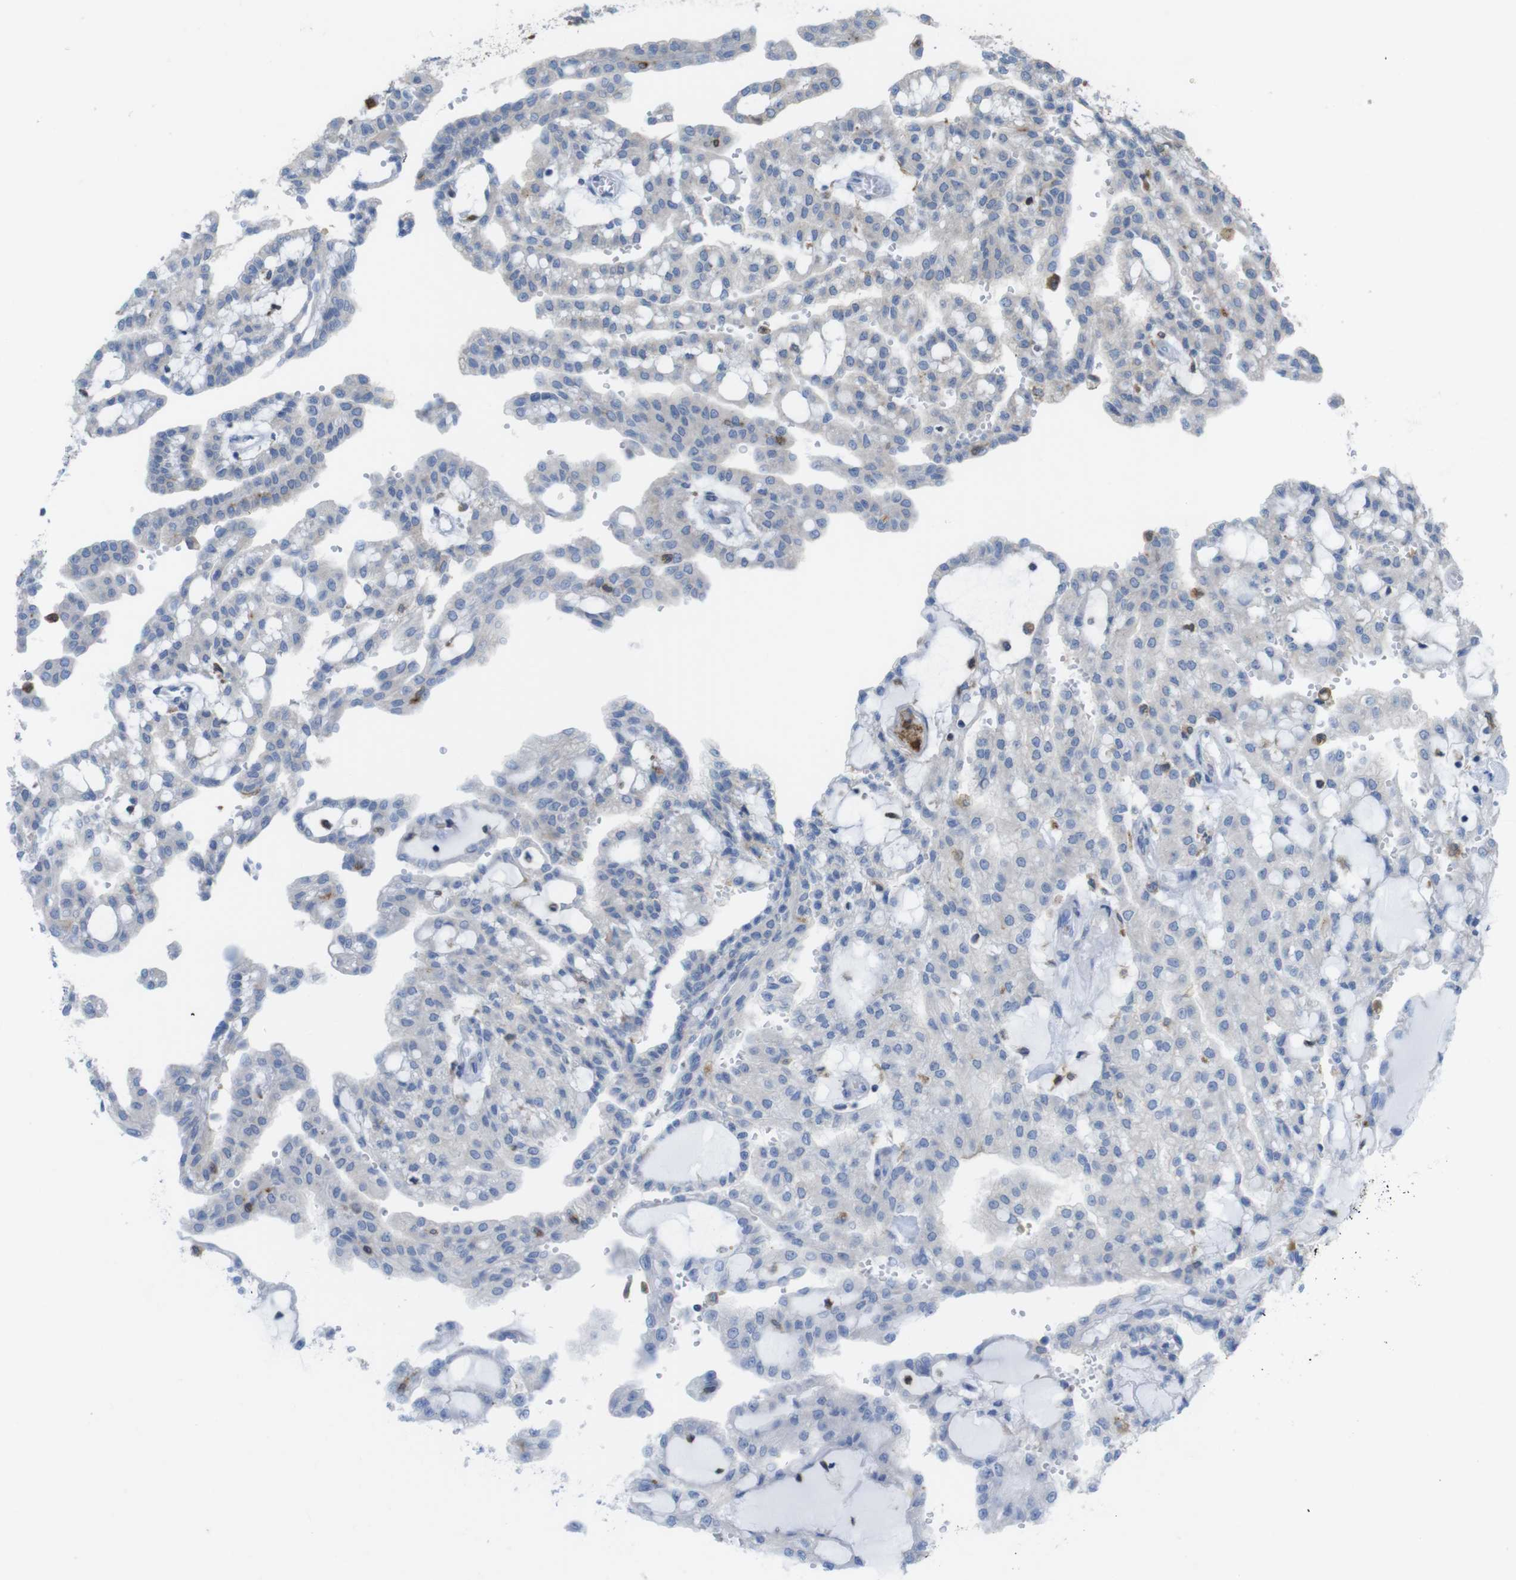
{"staining": {"intensity": "moderate", "quantity": "<25%", "location": "cytoplasmic/membranous"}, "tissue": "renal cancer", "cell_type": "Tumor cells", "image_type": "cancer", "snomed": [{"axis": "morphology", "description": "Adenocarcinoma, NOS"}, {"axis": "topography", "description": "Kidney"}], "caption": "Moderate cytoplasmic/membranous expression is present in about <25% of tumor cells in renal adenocarcinoma.", "gene": "PRKCD", "patient": {"sex": "male", "age": 63}}